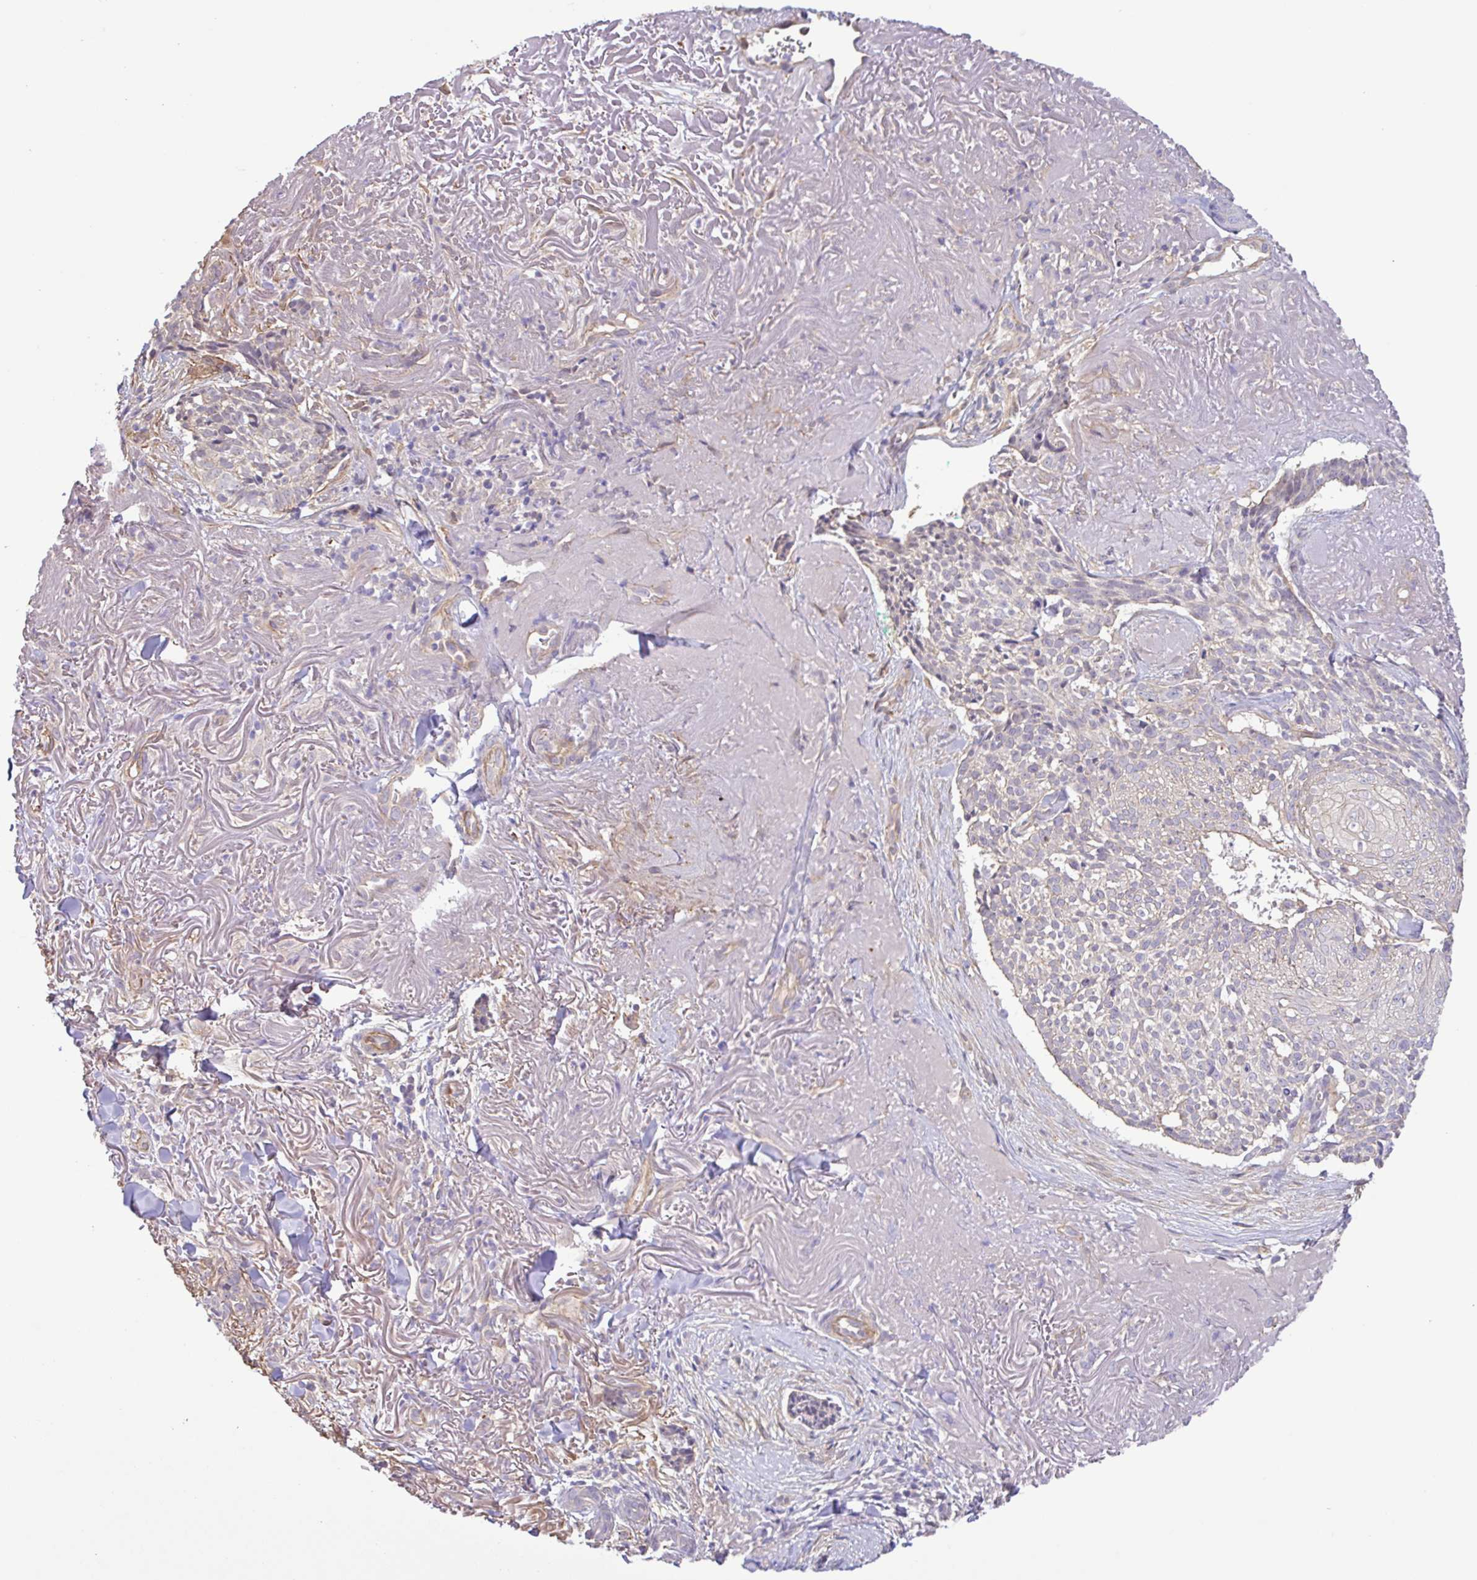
{"staining": {"intensity": "weak", "quantity": "<25%", "location": "cytoplasmic/membranous"}, "tissue": "skin cancer", "cell_type": "Tumor cells", "image_type": "cancer", "snomed": [{"axis": "morphology", "description": "Basal cell carcinoma"}, {"axis": "topography", "description": "Skin"}, {"axis": "topography", "description": "Skin of face"}], "caption": "IHC of human skin basal cell carcinoma reveals no staining in tumor cells.", "gene": "PLCD4", "patient": {"sex": "female", "age": 95}}